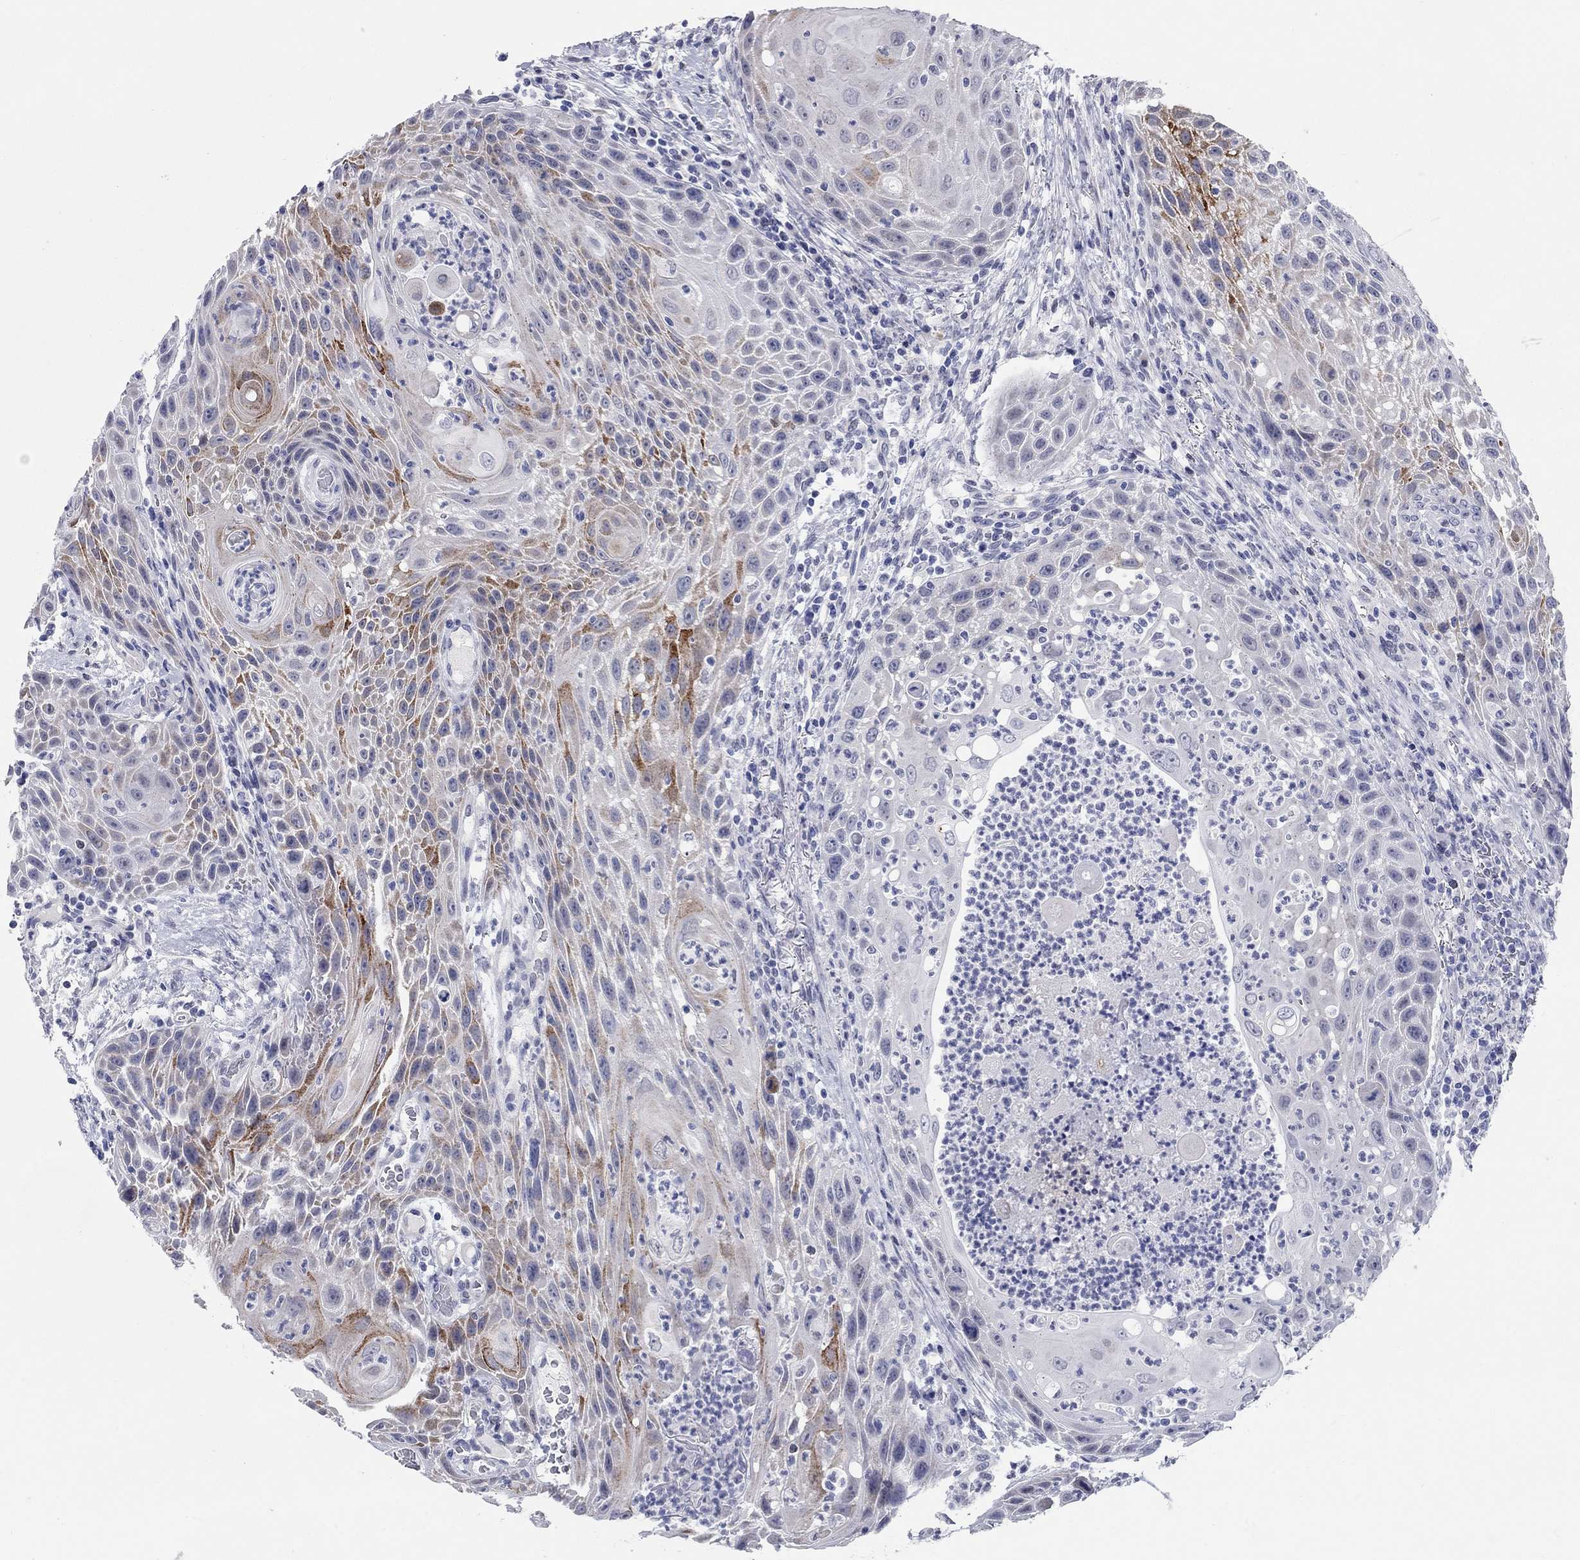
{"staining": {"intensity": "strong", "quantity": "<25%", "location": "cytoplasmic/membranous"}, "tissue": "head and neck cancer", "cell_type": "Tumor cells", "image_type": "cancer", "snomed": [{"axis": "morphology", "description": "Squamous cell carcinoma, NOS"}, {"axis": "topography", "description": "Head-Neck"}], "caption": "A histopathology image of human squamous cell carcinoma (head and neck) stained for a protein demonstrates strong cytoplasmic/membranous brown staining in tumor cells.", "gene": "WASF3", "patient": {"sex": "male", "age": 69}}